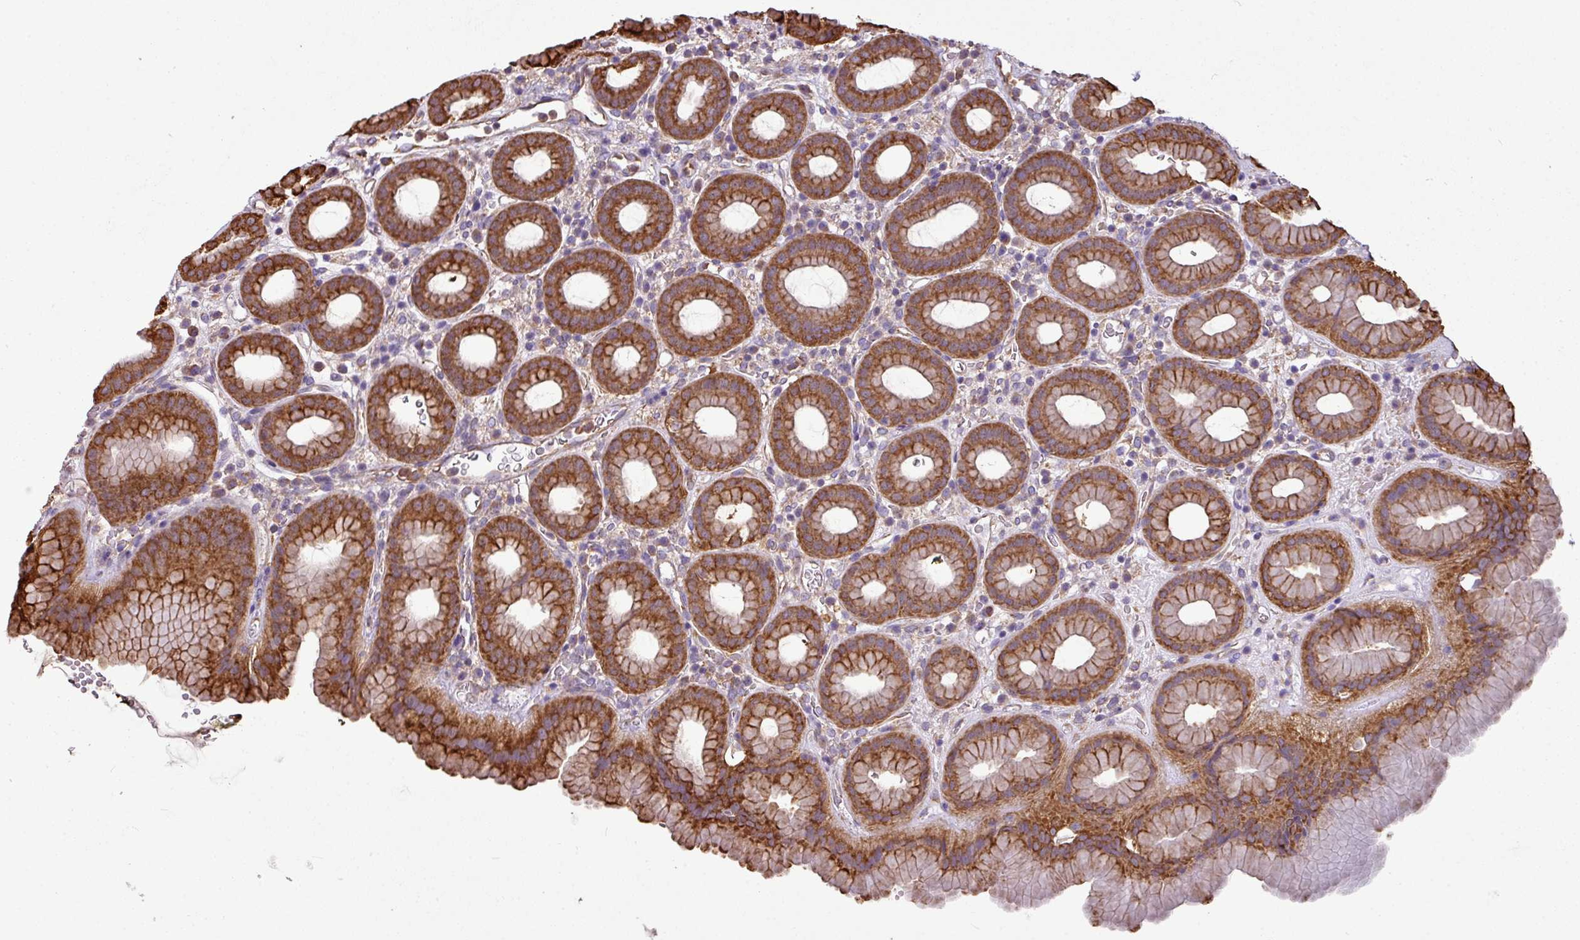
{"staining": {"intensity": "strong", "quantity": ">75%", "location": "cytoplasmic/membranous"}, "tissue": "stomach", "cell_type": "Glandular cells", "image_type": "normal", "snomed": [{"axis": "morphology", "description": "Normal tissue, NOS"}, {"axis": "topography", "description": "Stomach, upper"}, {"axis": "topography", "description": "Stomach, lower"}, {"axis": "topography", "description": "Small intestine"}], "caption": "A brown stain shows strong cytoplasmic/membranous expression of a protein in glandular cells of unremarkable human stomach.", "gene": "XNDC1N", "patient": {"sex": "male", "age": 68}}